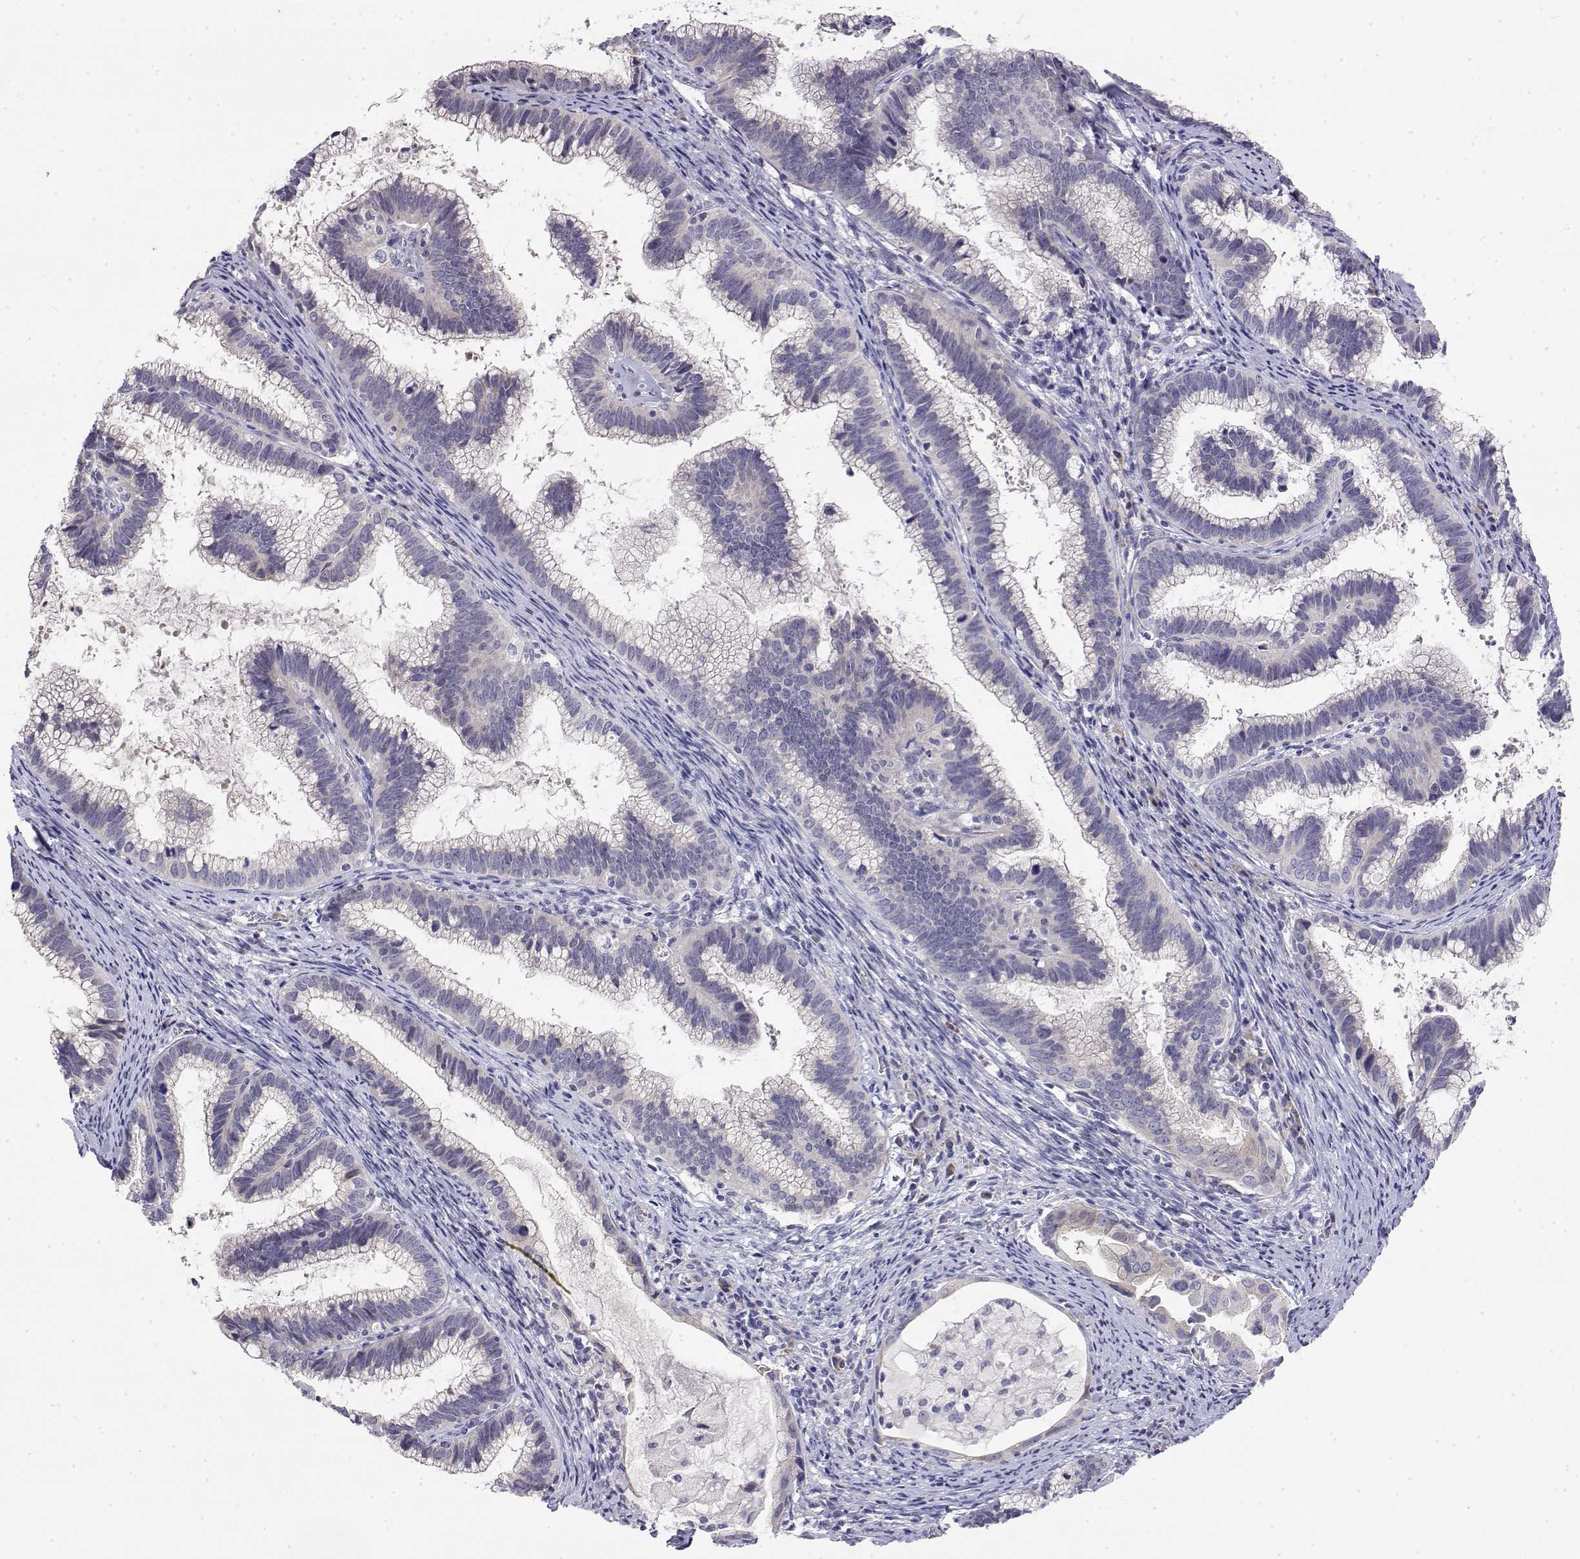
{"staining": {"intensity": "negative", "quantity": "none", "location": "none"}, "tissue": "cervical cancer", "cell_type": "Tumor cells", "image_type": "cancer", "snomed": [{"axis": "morphology", "description": "Adenocarcinoma, NOS"}, {"axis": "topography", "description": "Cervix"}], "caption": "IHC of human cervical cancer displays no positivity in tumor cells. (Brightfield microscopy of DAB IHC at high magnification).", "gene": "LY6D", "patient": {"sex": "female", "age": 61}}